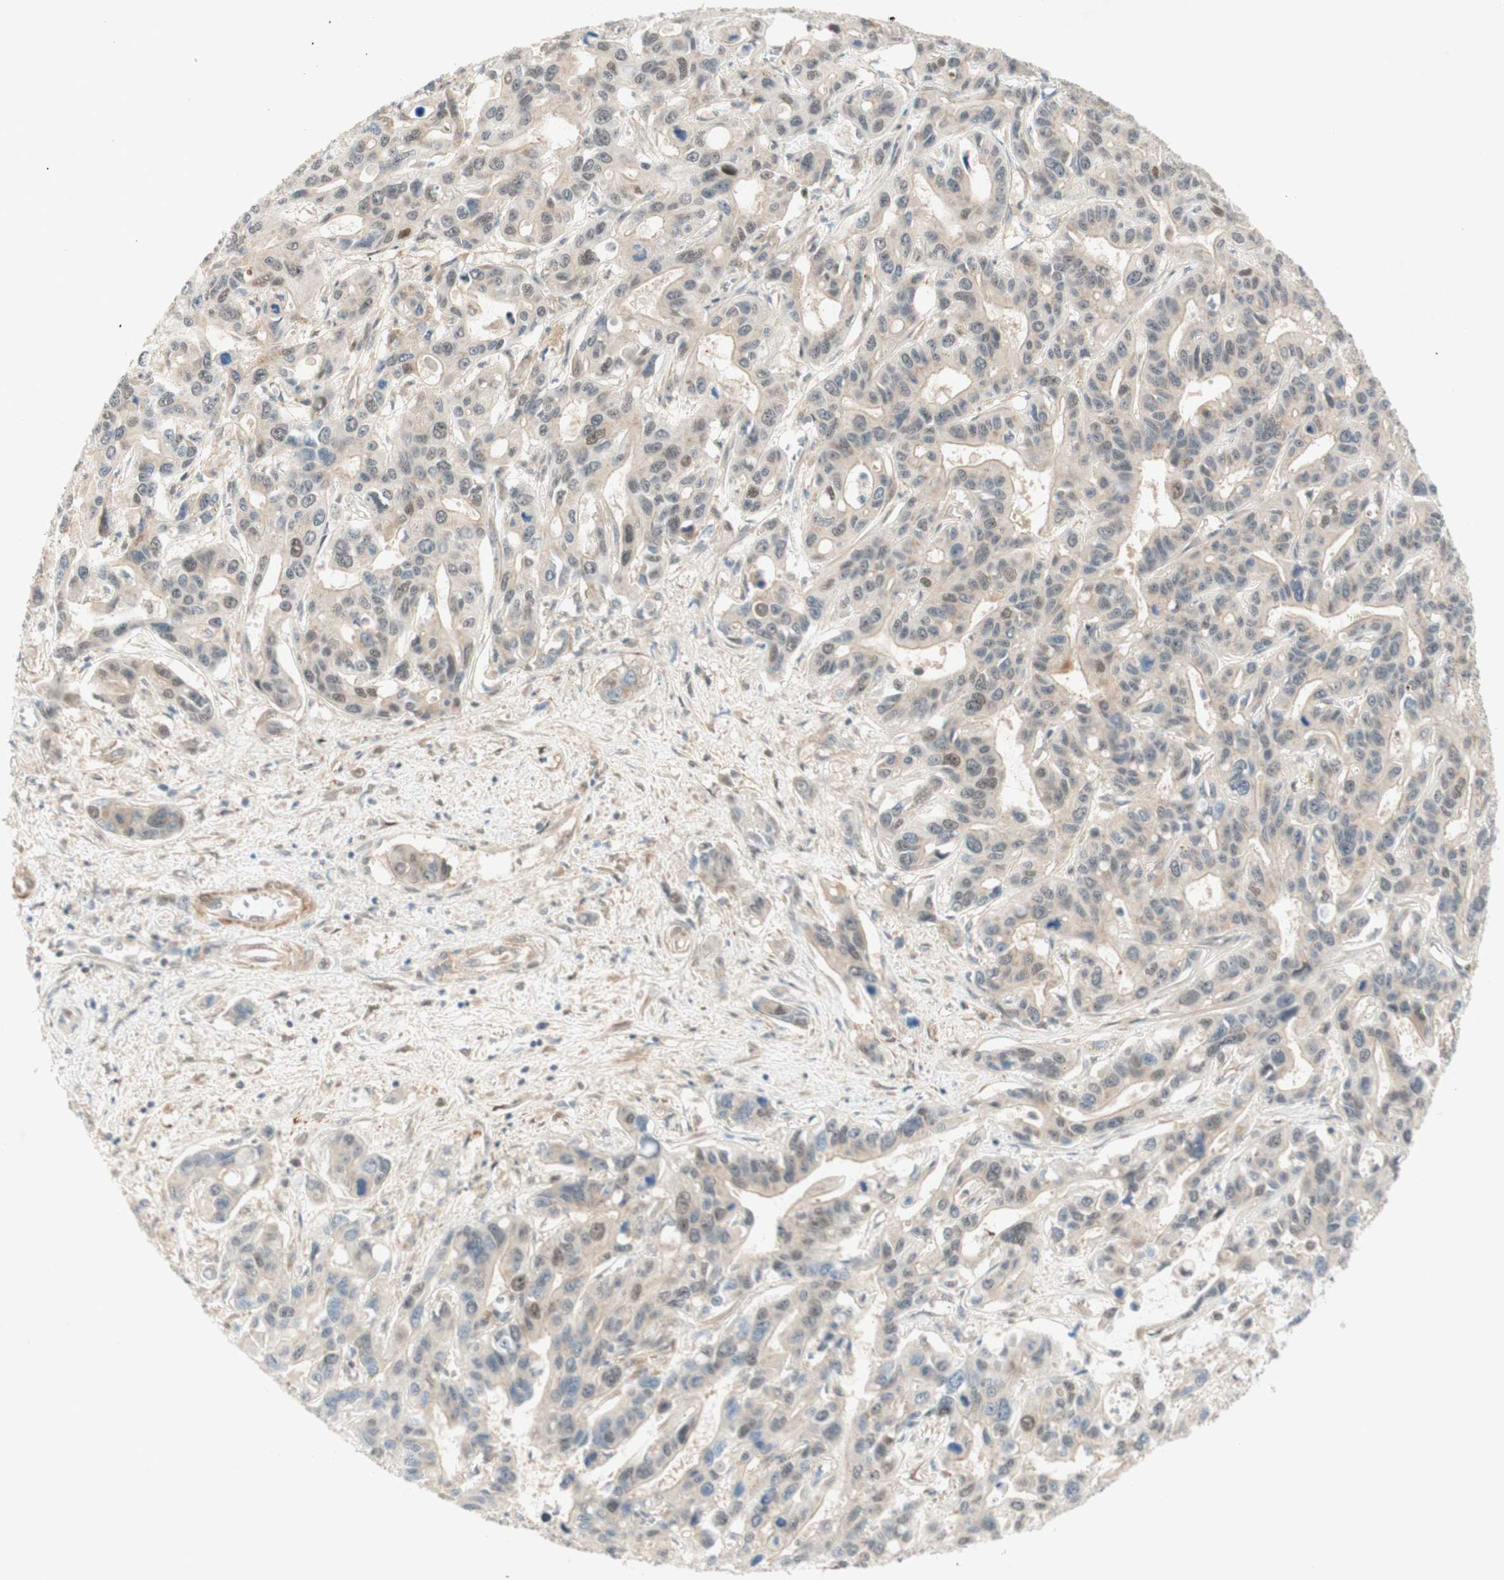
{"staining": {"intensity": "weak", "quantity": "25%-75%", "location": "nuclear"}, "tissue": "liver cancer", "cell_type": "Tumor cells", "image_type": "cancer", "snomed": [{"axis": "morphology", "description": "Cholangiocarcinoma"}, {"axis": "topography", "description": "Liver"}], "caption": "Weak nuclear protein positivity is seen in approximately 25%-75% of tumor cells in cholangiocarcinoma (liver).", "gene": "RFNG", "patient": {"sex": "female", "age": 65}}